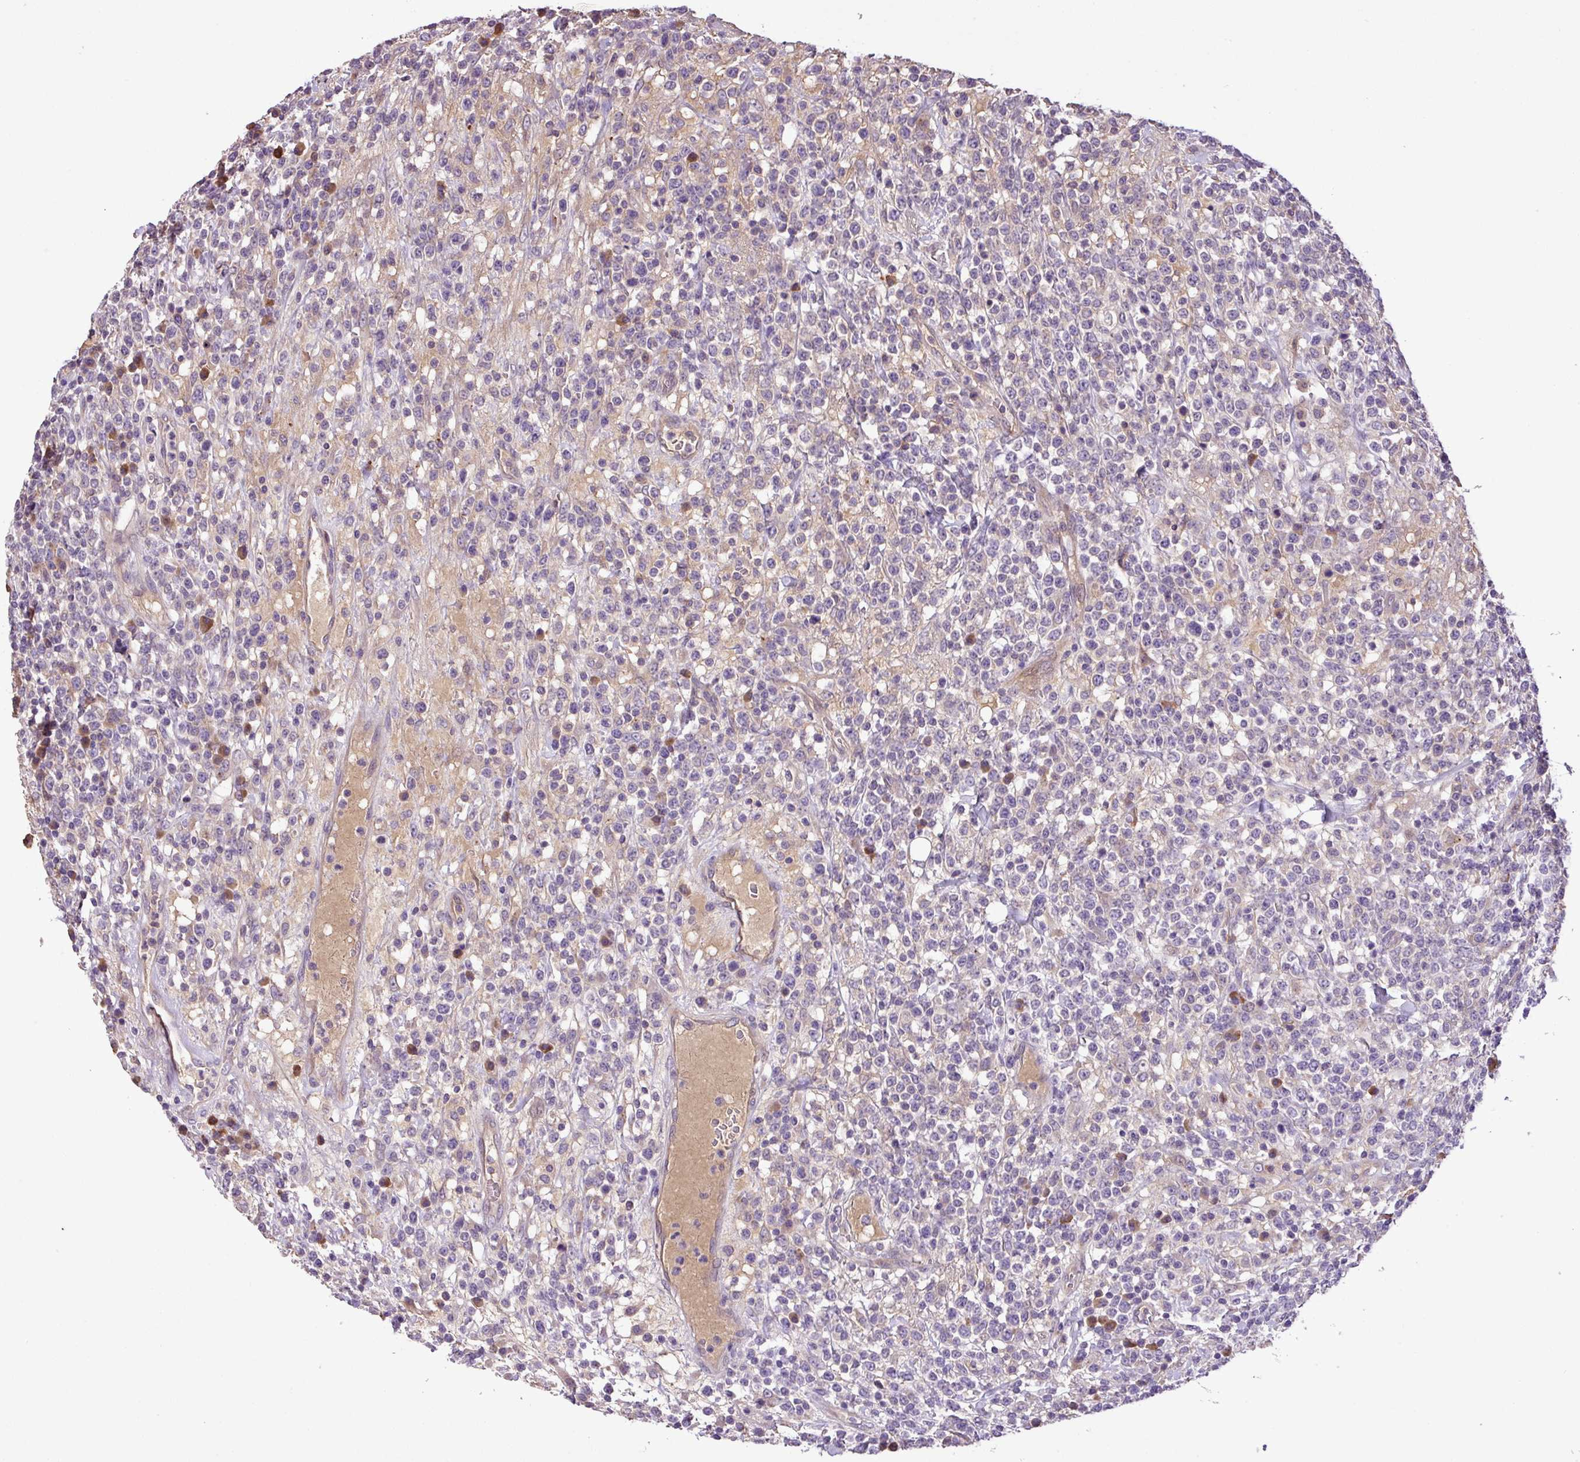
{"staining": {"intensity": "negative", "quantity": "none", "location": "none"}, "tissue": "lymphoma", "cell_type": "Tumor cells", "image_type": "cancer", "snomed": [{"axis": "morphology", "description": "Malignant lymphoma, non-Hodgkin's type, High grade"}, {"axis": "topography", "description": "Colon"}], "caption": "This is a image of immunohistochemistry staining of lymphoma, which shows no staining in tumor cells.", "gene": "ZNF266", "patient": {"sex": "female", "age": 53}}